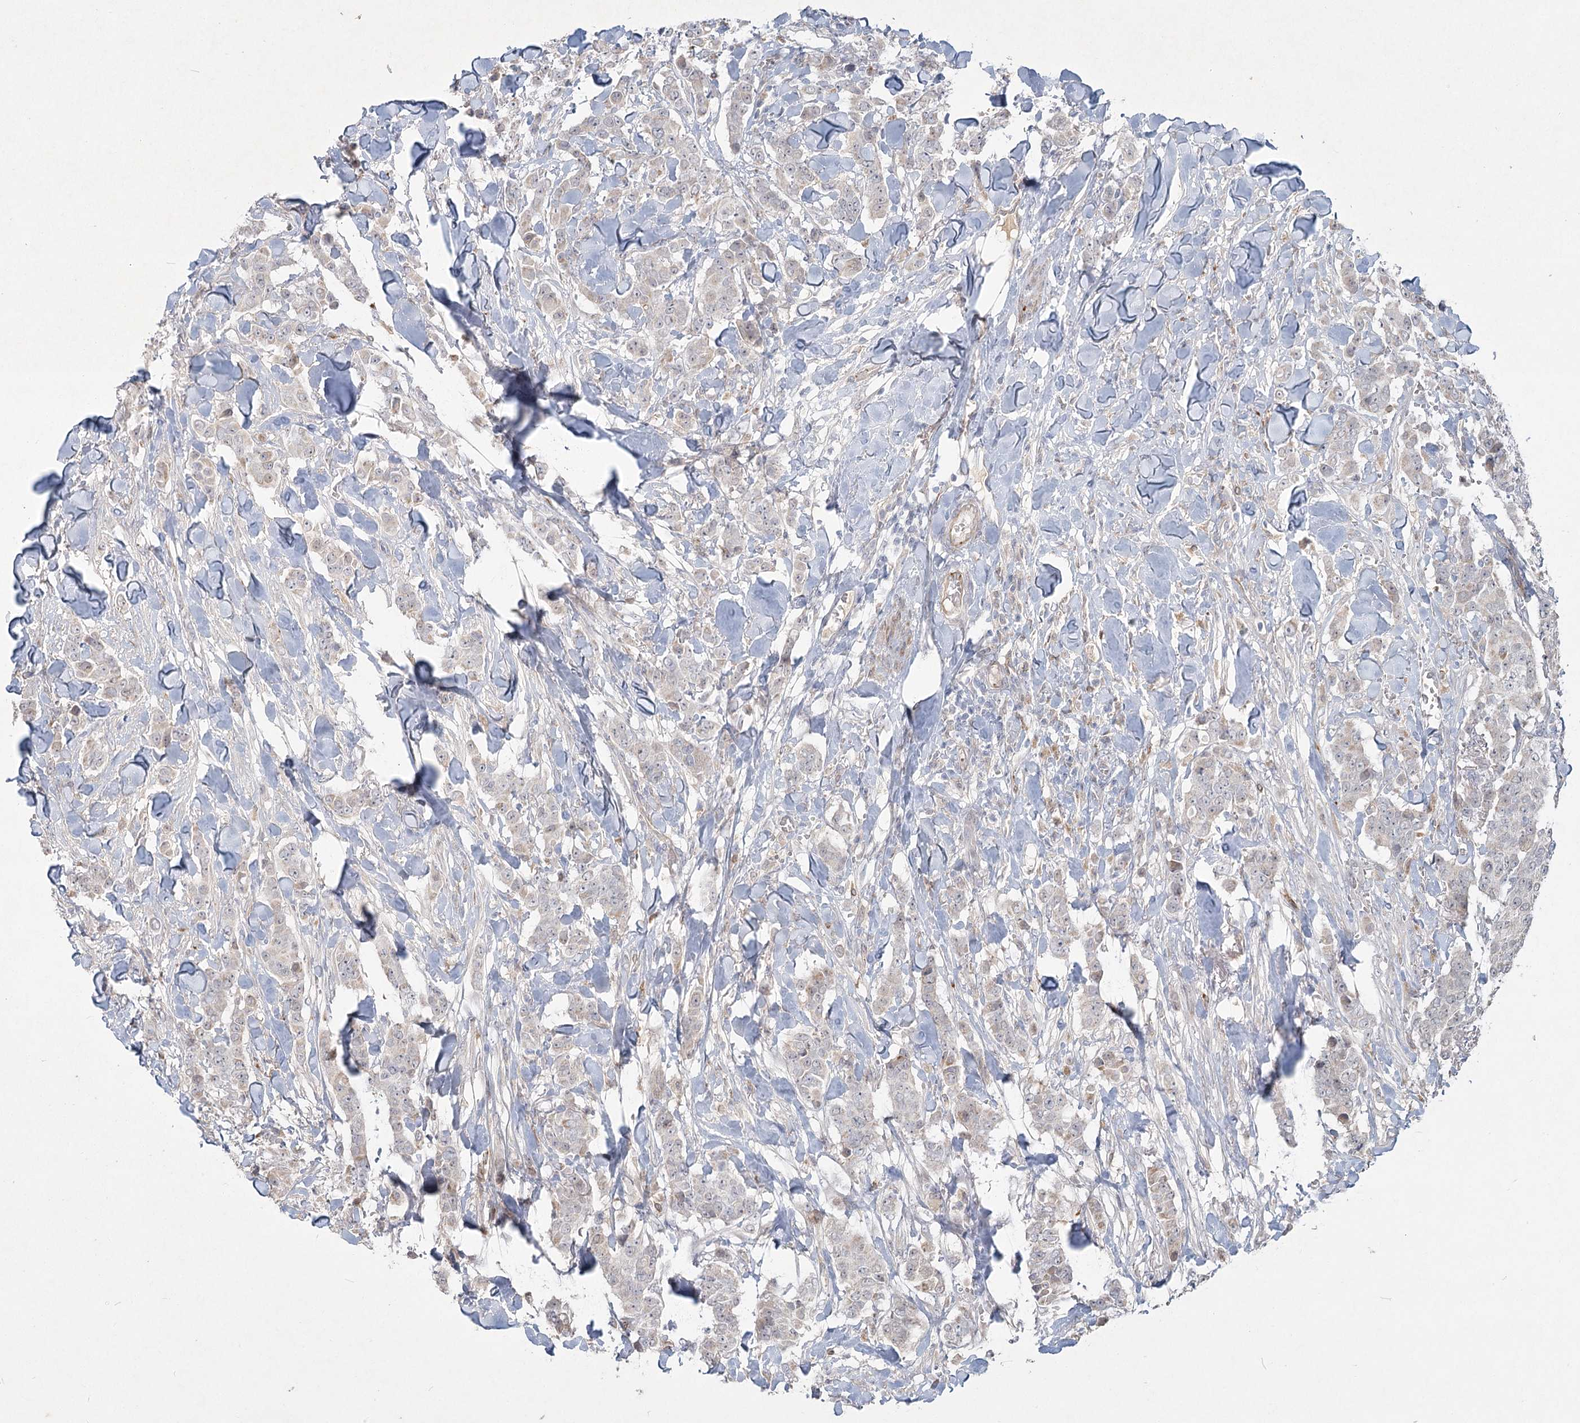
{"staining": {"intensity": "negative", "quantity": "none", "location": "none"}, "tissue": "breast cancer", "cell_type": "Tumor cells", "image_type": "cancer", "snomed": [{"axis": "morphology", "description": "Duct carcinoma"}, {"axis": "topography", "description": "Breast"}], "caption": "Immunohistochemistry photomicrograph of breast cancer stained for a protein (brown), which exhibits no staining in tumor cells.", "gene": "LRP2BP", "patient": {"sex": "female", "age": 40}}